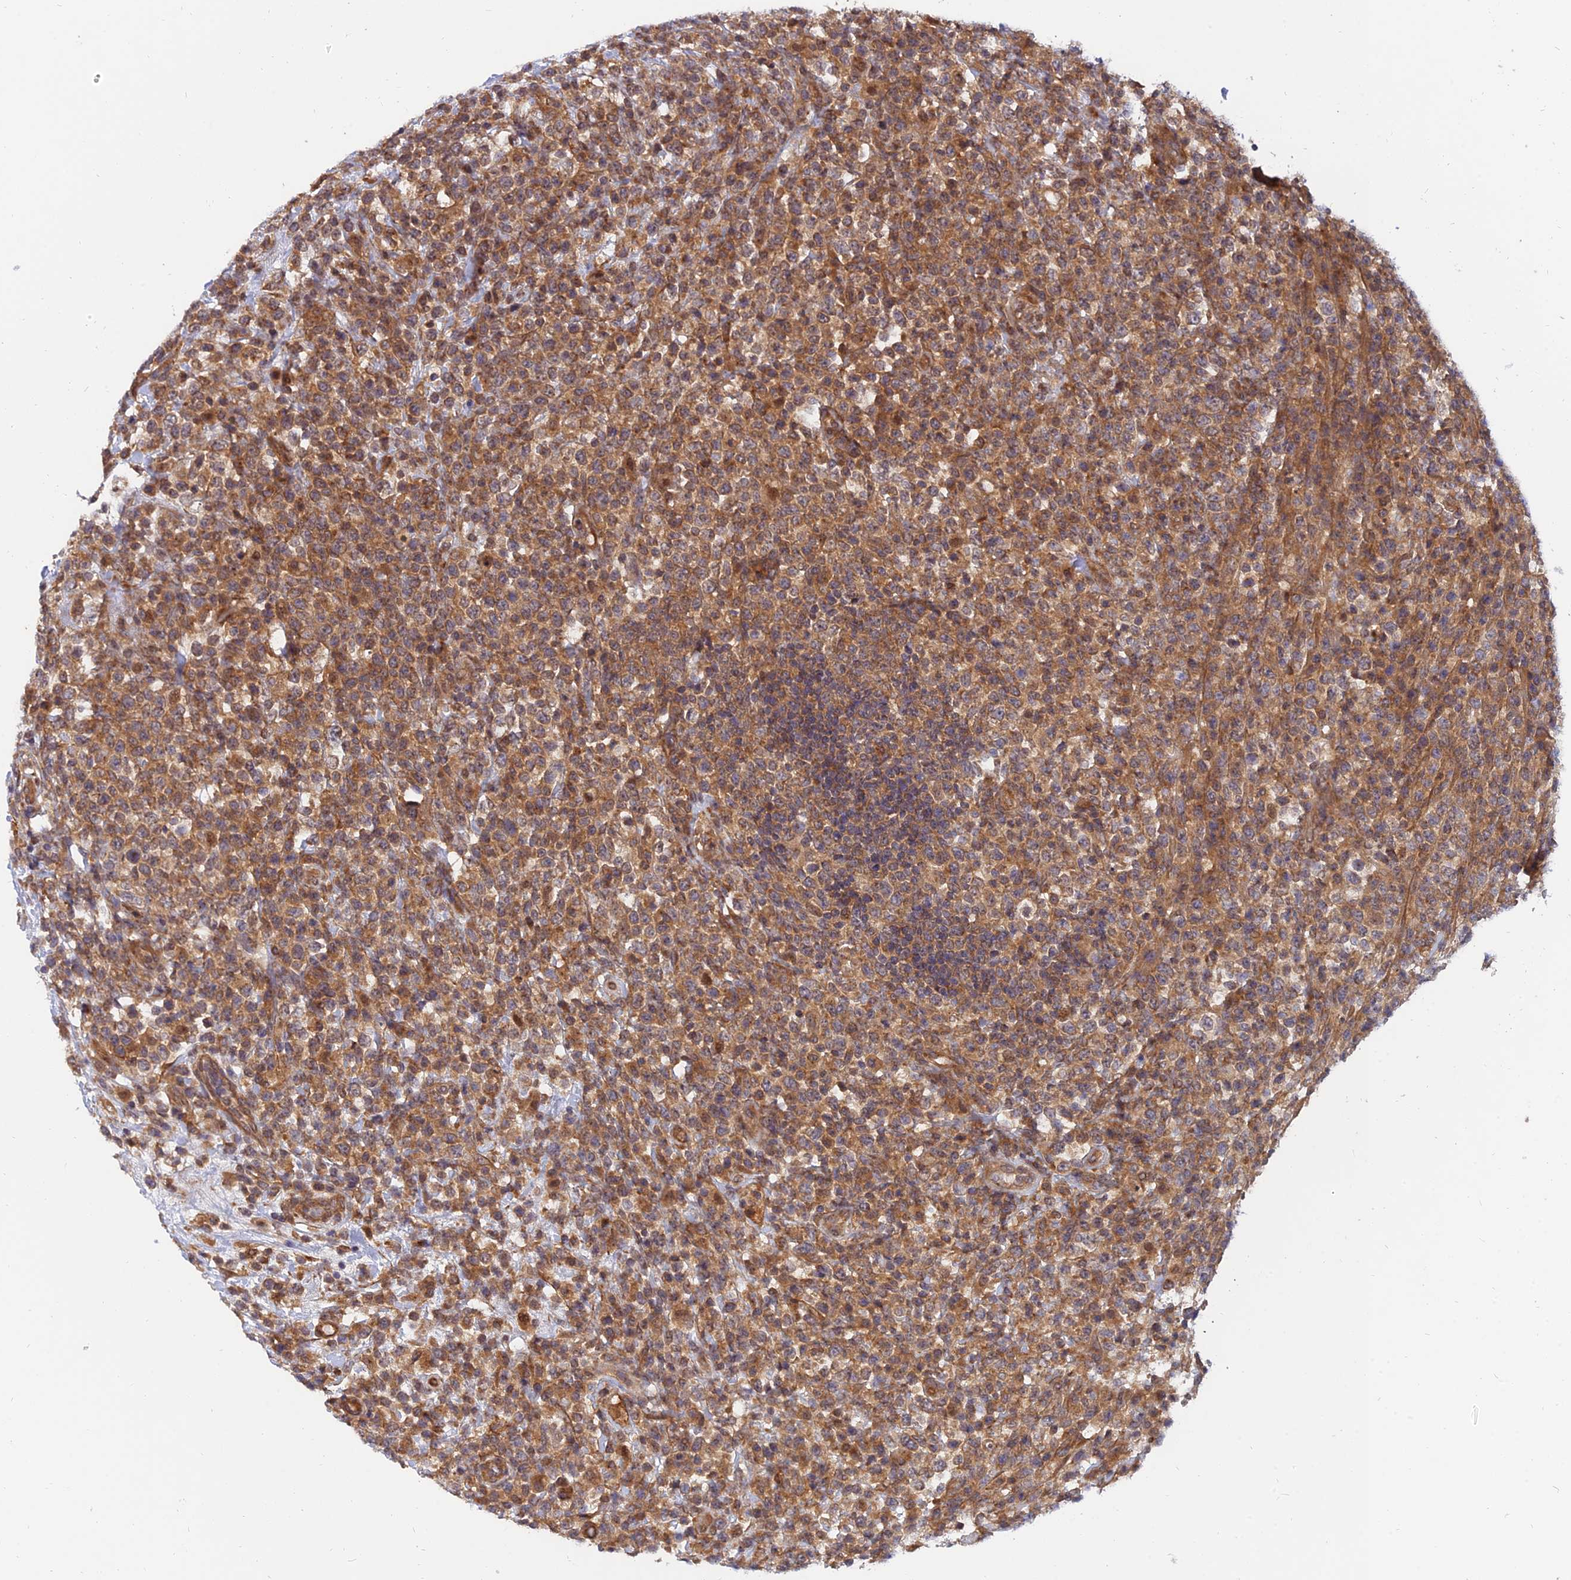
{"staining": {"intensity": "moderate", "quantity": ">75%", "location": "cytoplasmic/membranous"}, "tissue": "lymphoma", "cell_type": "Tumor cells", "image_type": "cancer", "snomed": [{"axis": "morphology", "description": "Malignant lymphoma, non-Hodgkin's type, High grade"}, {"axis": "topography", "description": "Colon"}], "caption": "Brown immunohistochemical staining in lymphoma displays moderate cytoplasmic/membranous positivity in about >75% of tumor cells. The protein of interest is shown in brown color, while the nuclei are stained blue.", "gene": "WDR41", "patient": {"sex": "female", "age": 53}}